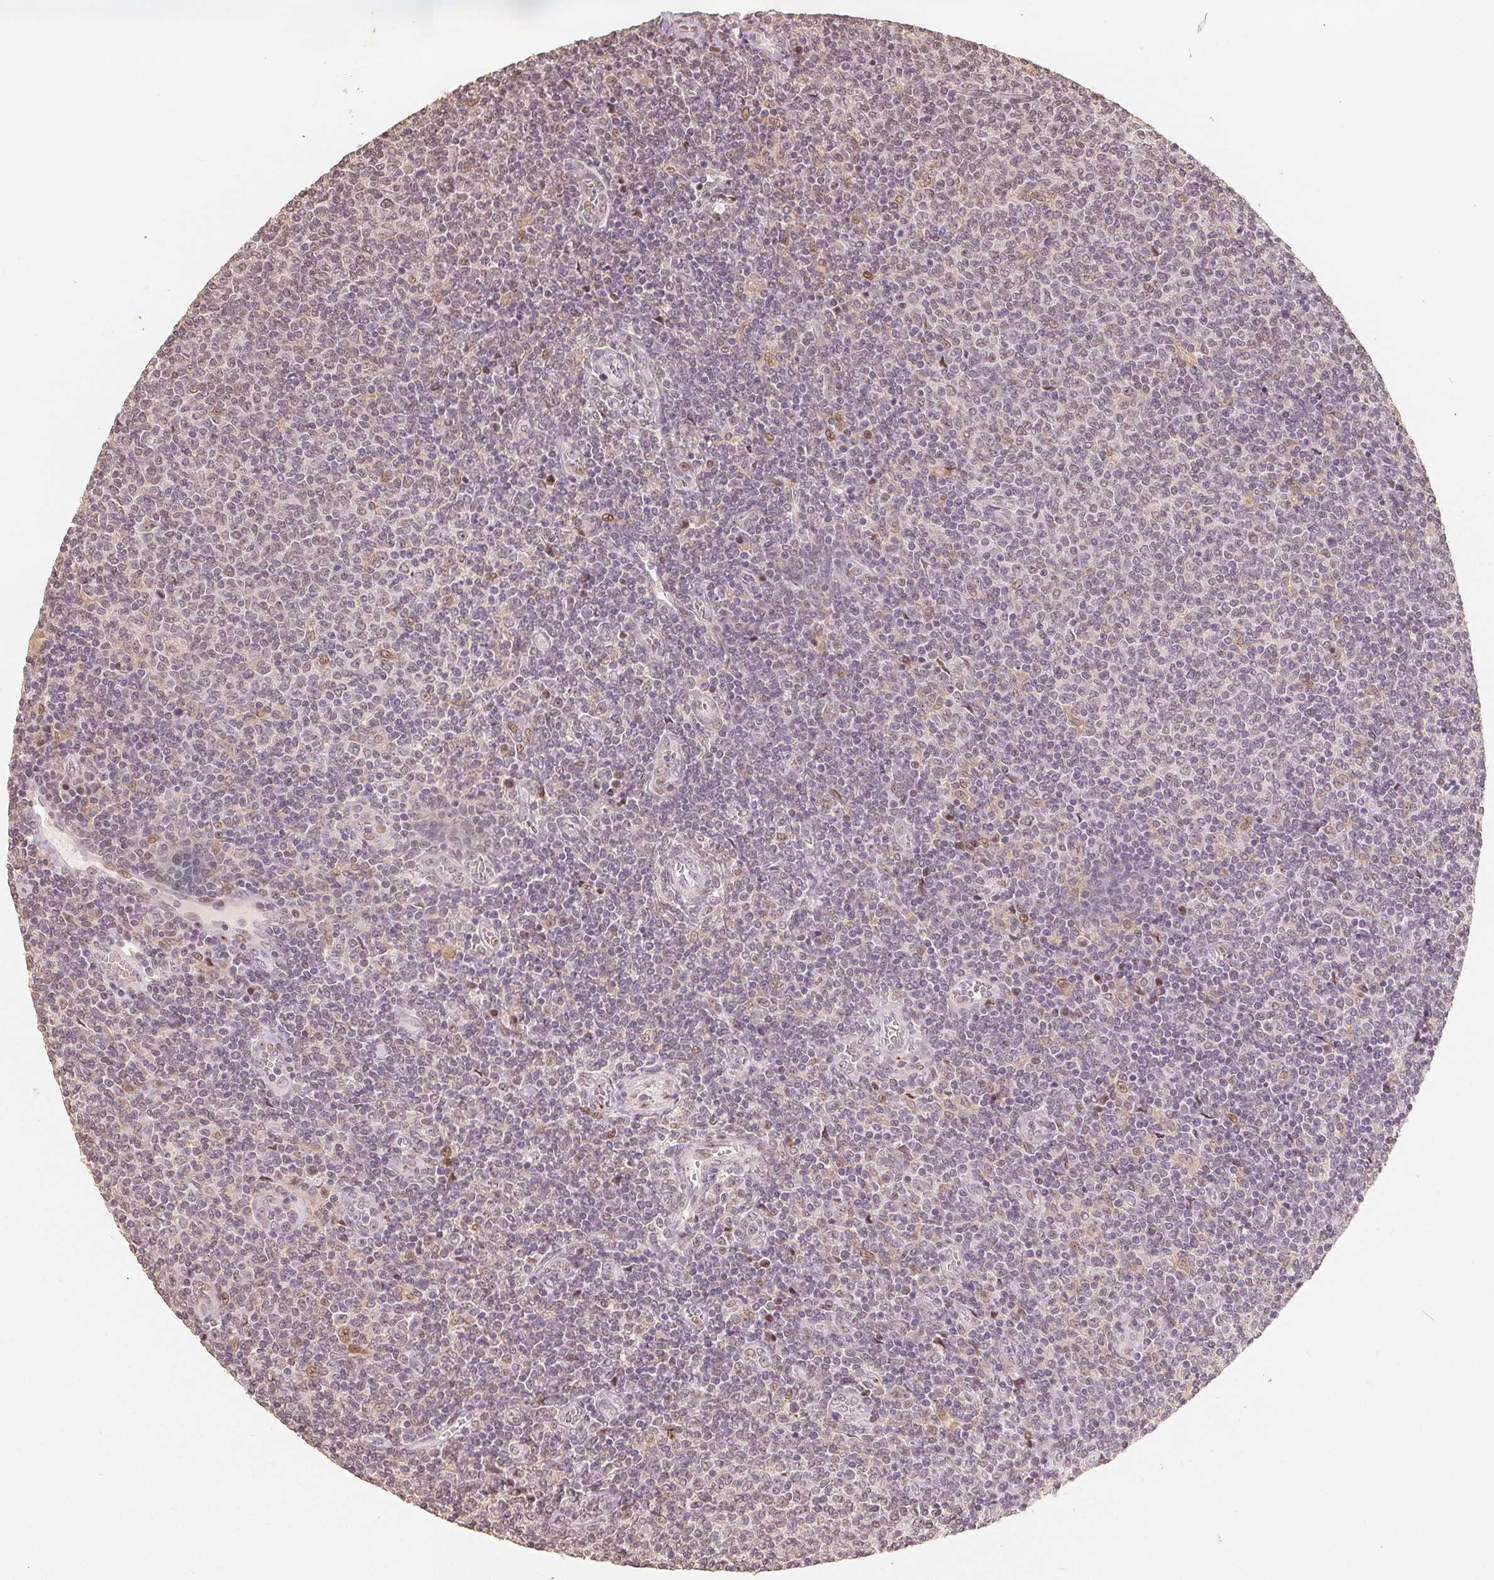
{"staining": {"intensity": "negative", "quantity": "none", "location": "none"}, "tissue": "lymphoma", "cell_type": "Tumor cells", "image_type": "cancer", "snomed": [{"axis": "morphology", "description": "Malignant lymphoma, non-Hodgkin's type, Low grade"}, {"axis": "topography", "description": "Lymph node"}], "caption": "An image of human low-grade malignant lymphoma, non-Hodgkin's type is negative for staining in tumor cells.", "gene": "CCDC138", "patient": {"sex": "male", "age": 52}}